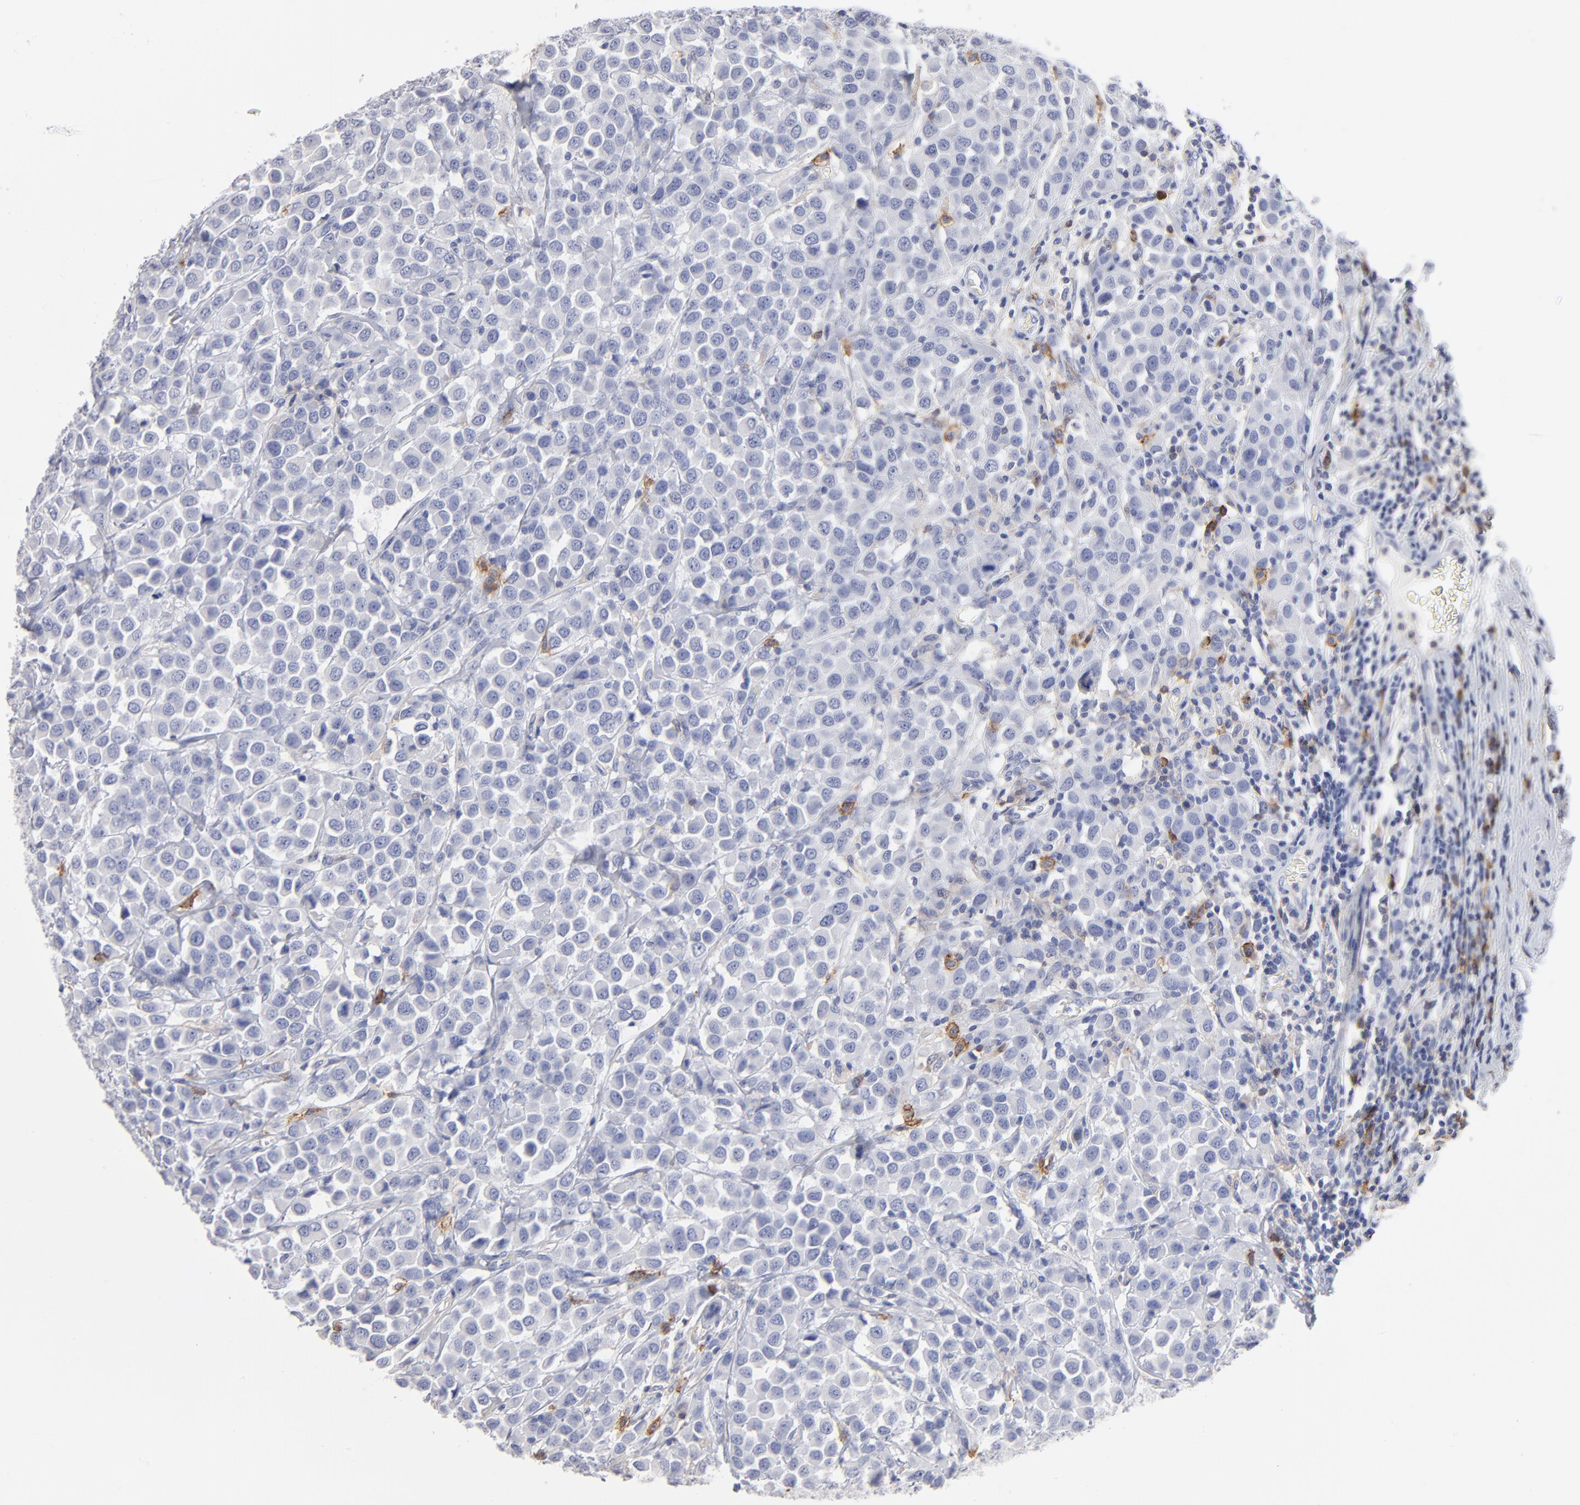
{"staining": {"intensity": "negative", "quantity": "none", "location": "none"}, "tissue": "breast cancer", "cell_type": "Tumor cells", "image_type": "cancer", "snomed": [{"axis": "morphology", "description": "Duct carcinoma"}, {"axis": "topography", "description": "Breast"}], "caption": "Immunohistochemical staining of human breast cancer (infiltrating ductal carcinoma) demonstrates no significant expression in tumor cells.", "gene": "LAT2", "patient": {"sex": "female", "age": 61}}